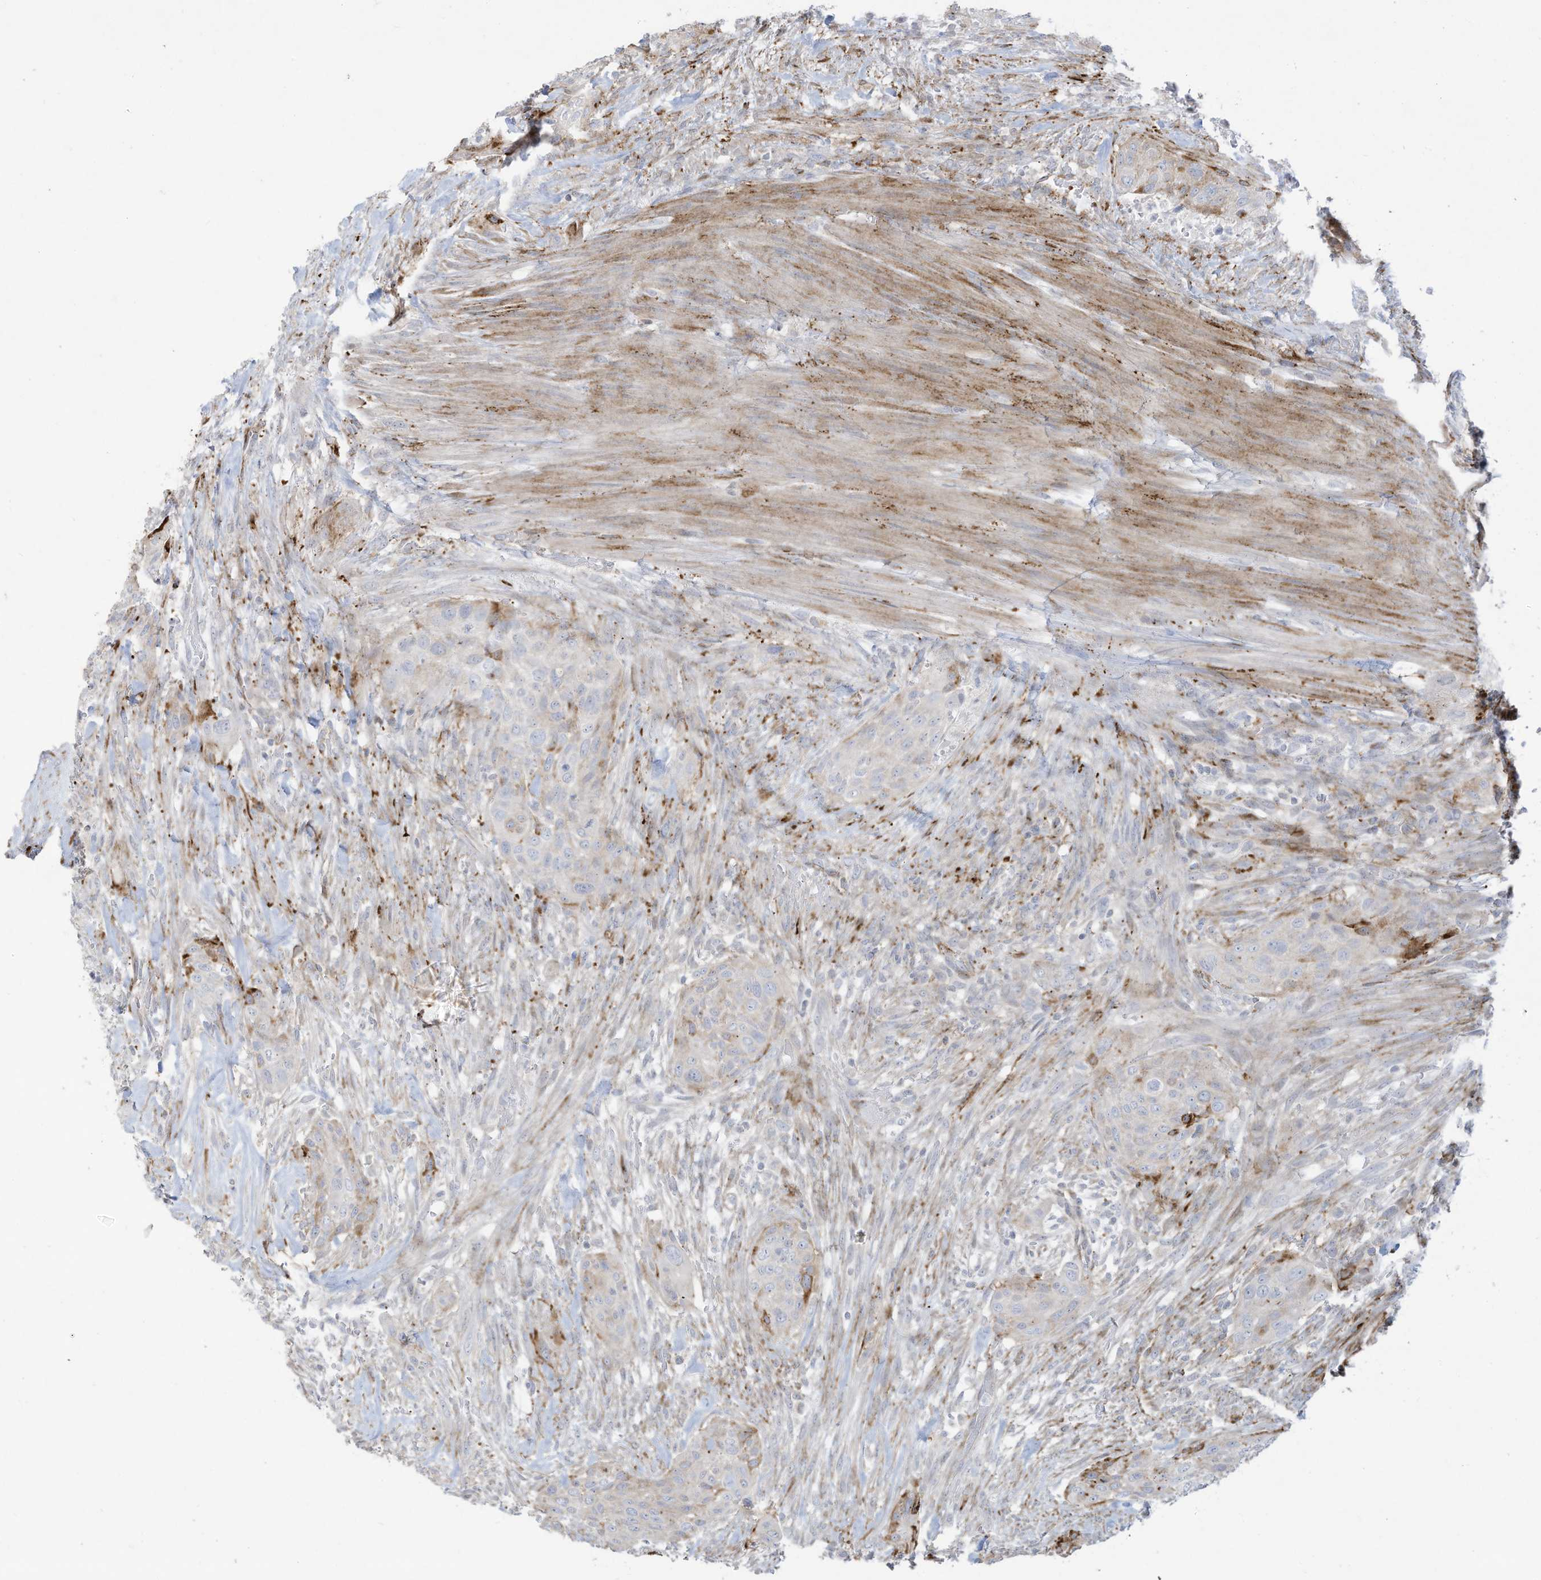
{"staining": {"intensity": "moderate", "quantity": "<25%", "location": "cytoplasmic/membranous"}, "tissue": "urothelial cancer", "cell_type": "Tumor cells", "image_type": "cancer", "snomed": [{"axis": "morphology", "description": "Urothelial carcinoma, High grade"}, {"axis": "topography", "description": "Urinary bladder"}], "caption": "A high-resolution histopathology image shows immunohistochemistry staining of high-grade urothelial carcinoma, which reveals moderate cytoplasmic/membranous staining in about <25% of tumor cells. (DAB IHC, brown staining for protein, blue staining for nuclei).", "gene": "THNSL2", "patient": {"sex": "male", "age": 35}}